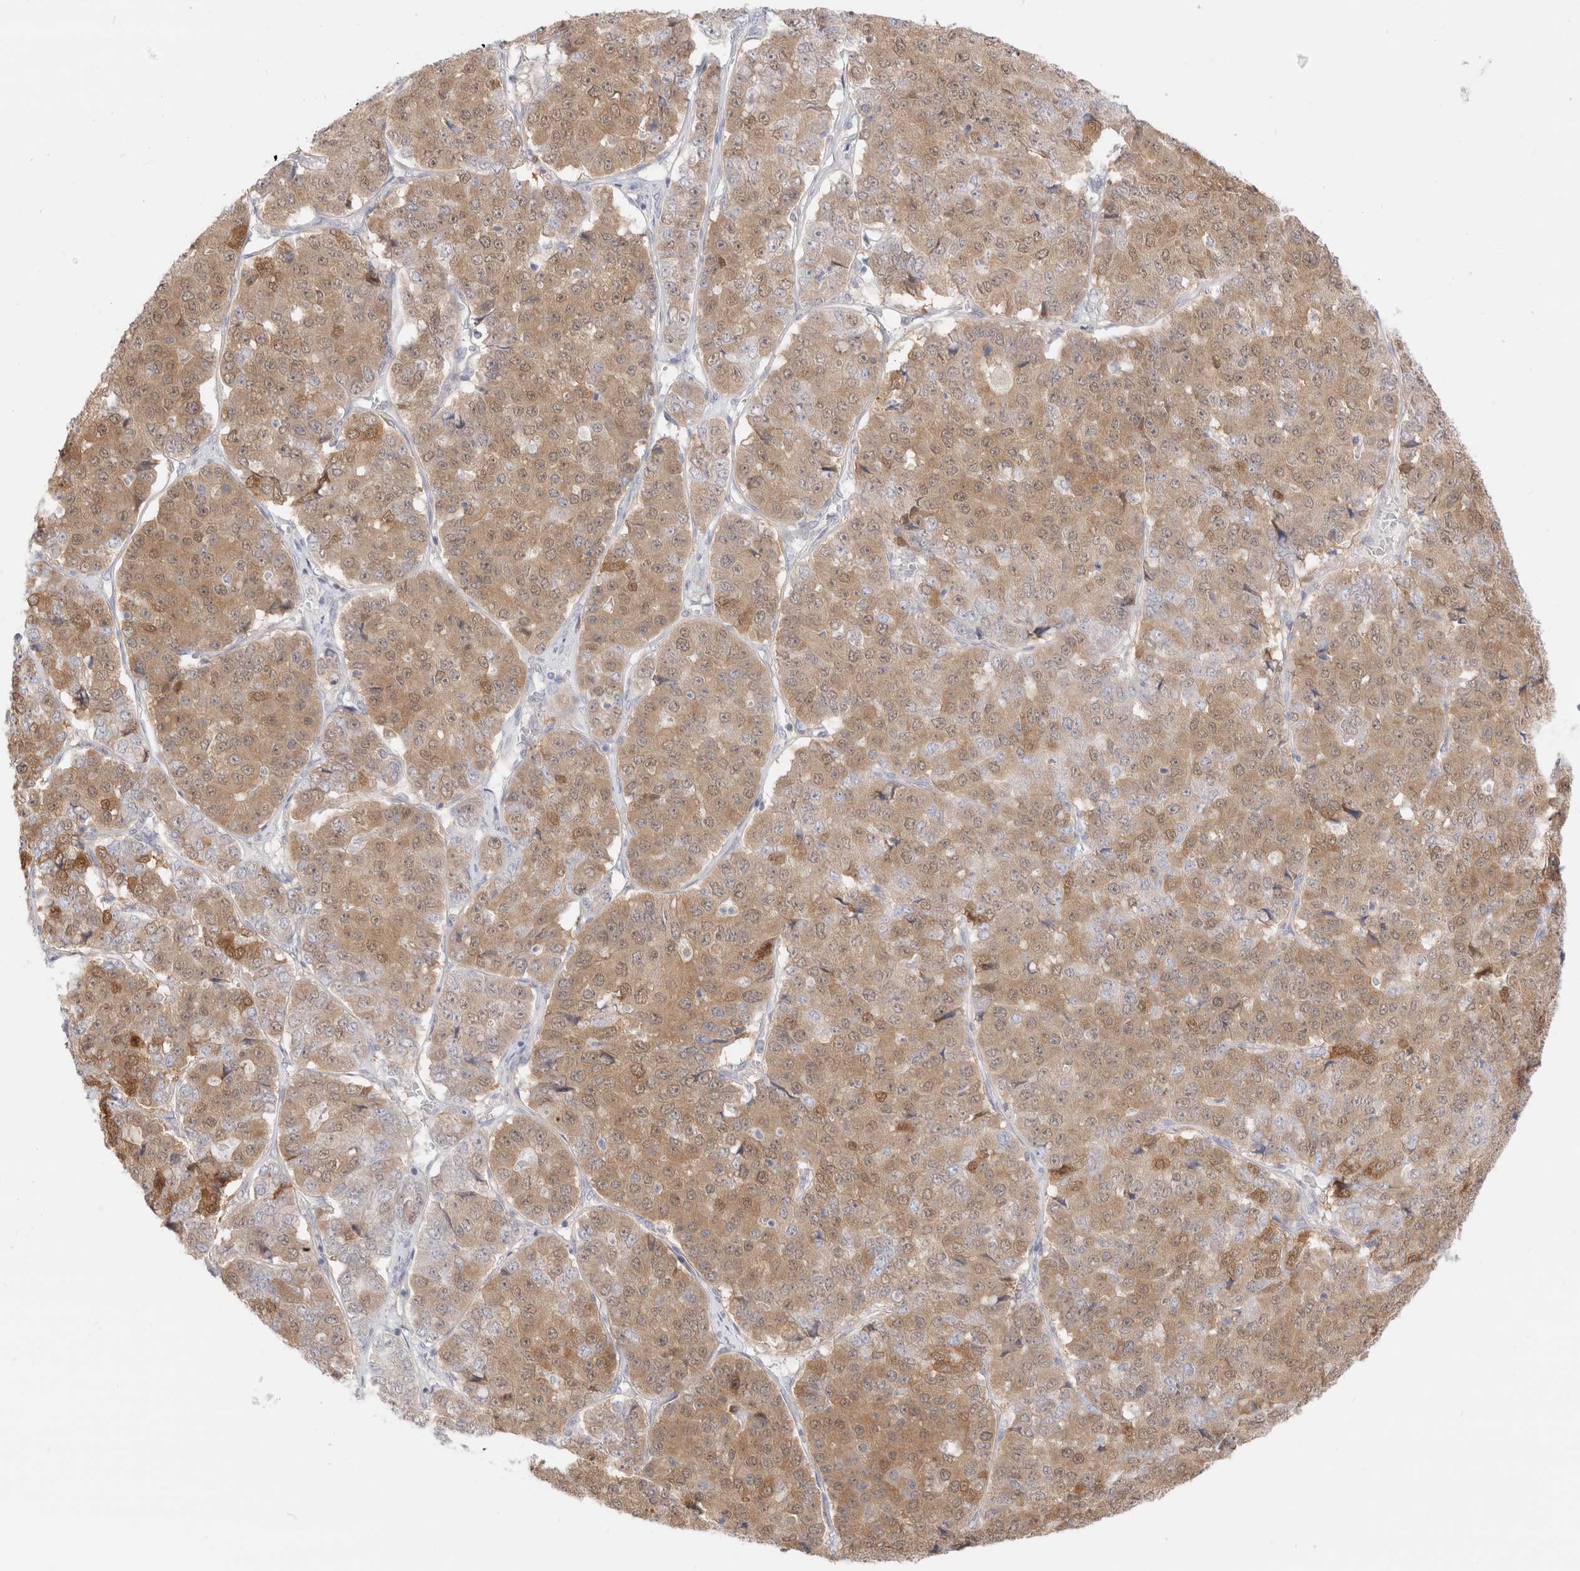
{"staining": {"intensity": "moderate", "quantity": ">75%", "location": "cytoplasmic/membranous"}, "tissue": "pancreatic cancer", "cell_type": "Tumor cells", "image_type": "cancer", "snomed": [{"axis": "morphology", "description": "Adenocarcinoma, NOS"}, {"axis": "topography", "description": "Pancreas"}], "caption": "Immunohistochemical staining of human pancreatic cancer (adenocarcinoma) exhibits moderate cytoplasmic/membranous protein expression in approximately >75% of tumor cells. (Brightfield microscopy of DAB IHC at high magnification).", "gene": "EFCAB13", "patient": {"sex": "male", "age": 50}}